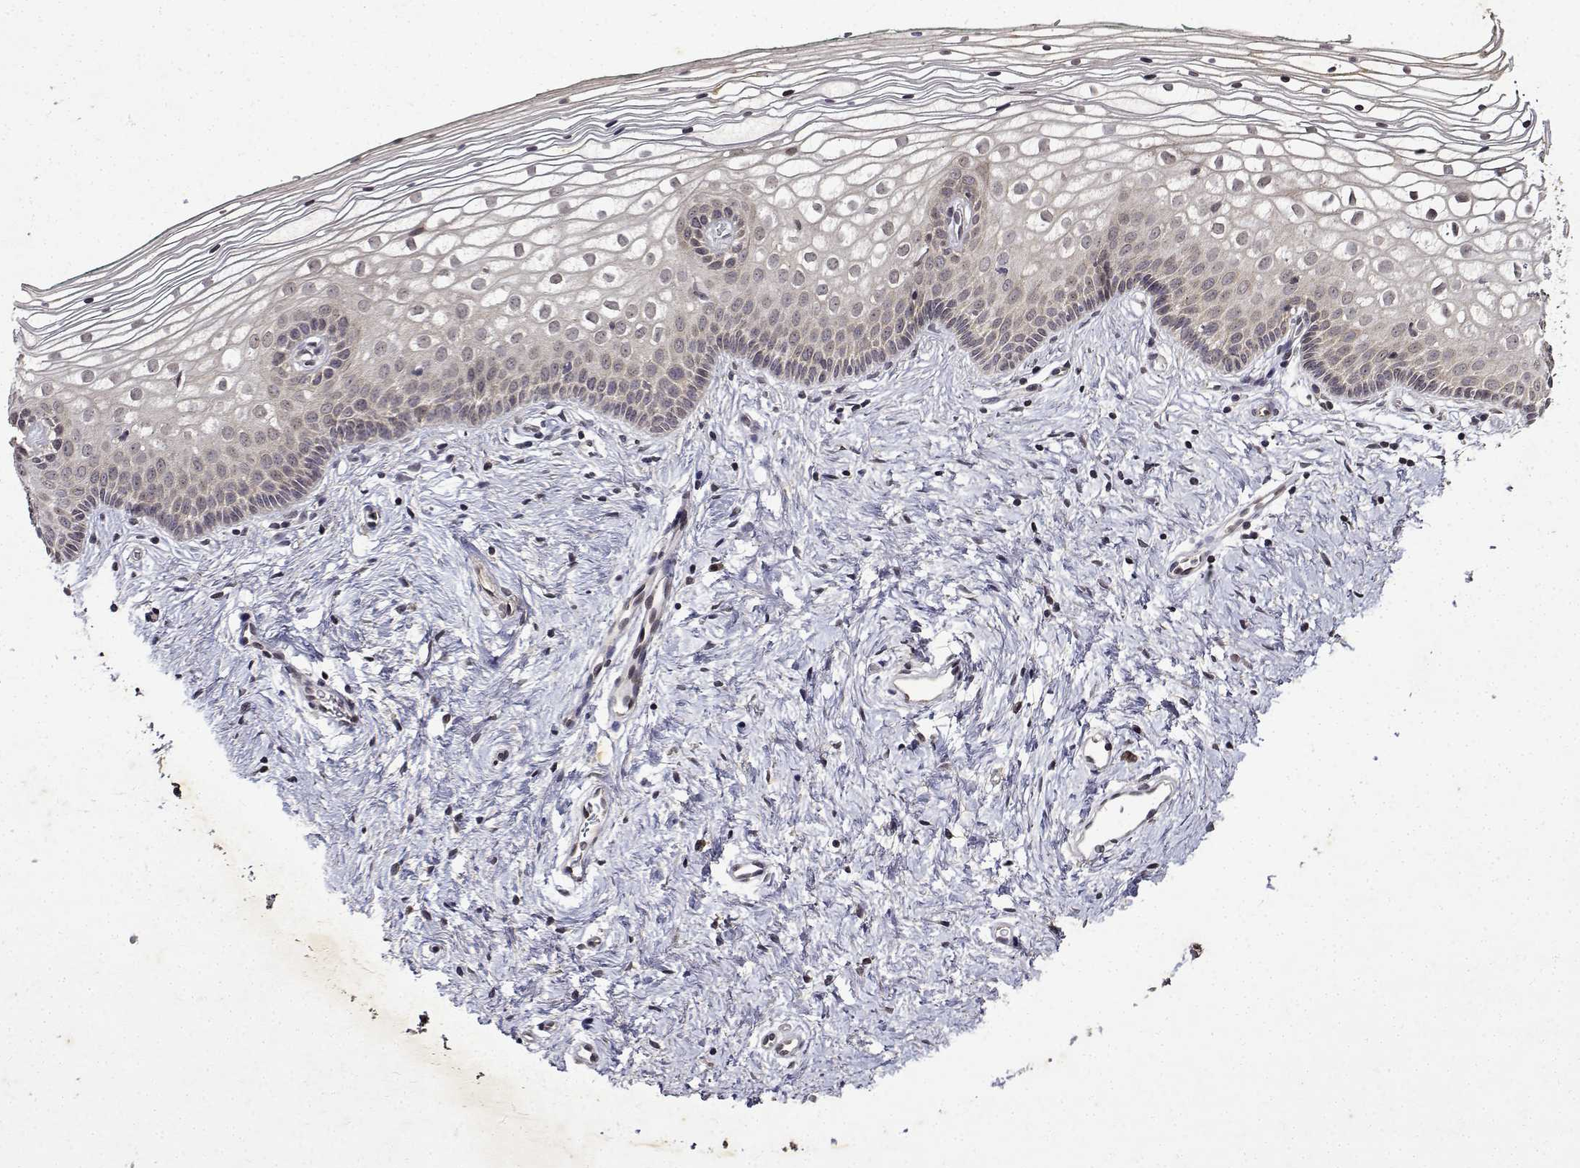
{"staining": {"intensity": "negative", "quantity": "none", "location": "none"}, "tissue": "vagina", "cell_type": "Squamous epithelial cells", "image_type": "normal", "snomed": [{"axis": "morphology", "description": "Normal tissue, NOS"}, {"axis": "topography", "description": "Vagina"}], "caption": "The immunohistochemistry (IHC) histopathology image has no significant expression in squamous epithelial cells of vagina. (DAB immunohistochemistry (IHC) with hematoxylin counter stain).", "gene": "BDNF", "patient": {"sex": "female", "age": 36}}